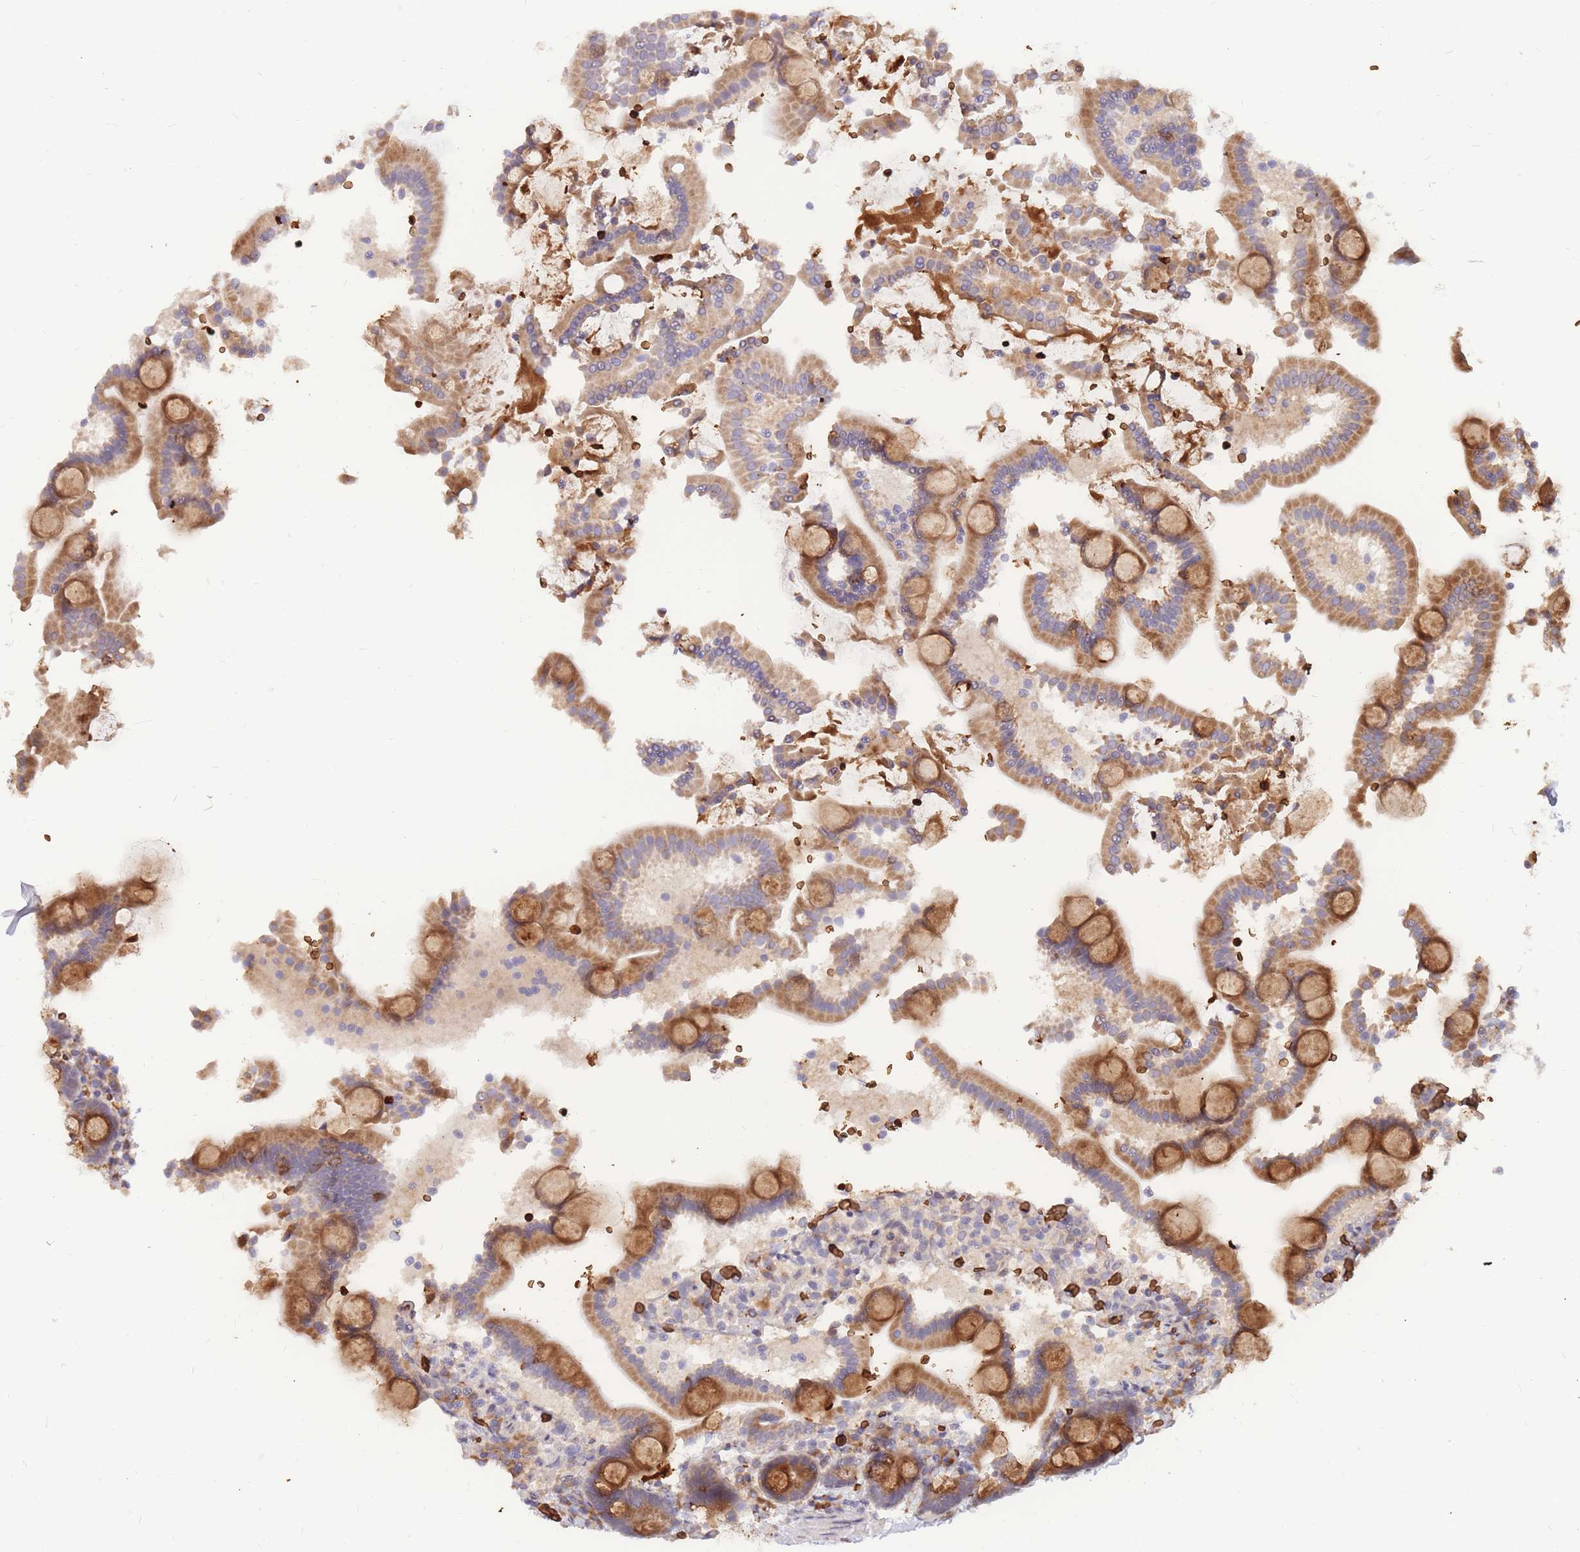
{"staining": {"intensity": "moderate", "quantity": "25%-75%", "location": "cytoplasmic/membranous"}, "tissue": "duodenum", "cell_type": "Glandular cells", "image_type": "normal", "snomed": [{"axis": "morphology", "description": "Normal tissue, NOS"}, {"axis": "topography", "description": "Duodenum"}], "caption": "Protein staining of benign duodenum reveals moderate cytoplasmic/membranous staining in approximately 25%-75% of glandular cells.", "gene": "ATP10D", "patient": {"sex": "male", "age": 55}}